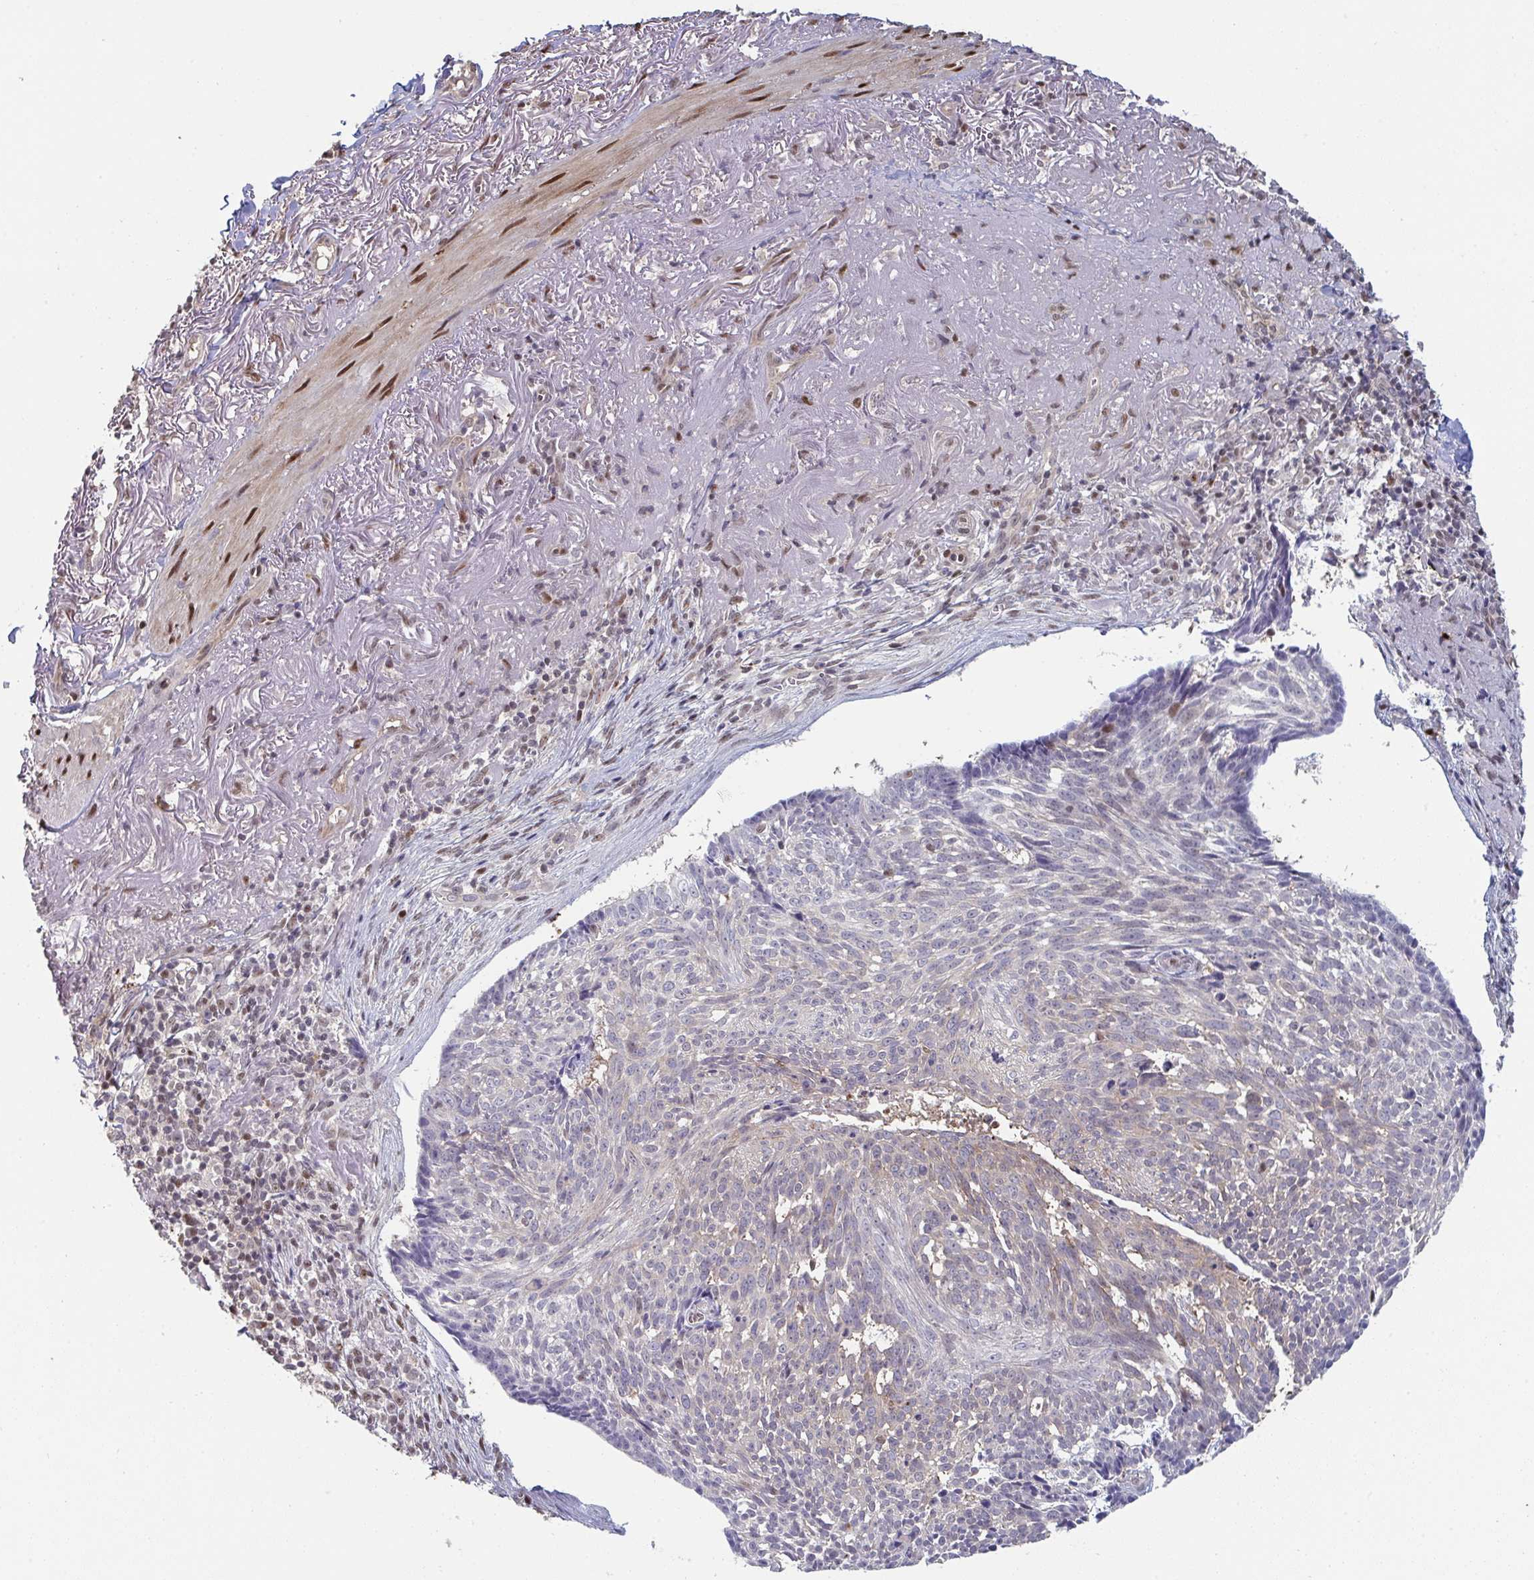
{"staining": {"intensity": "weak", "quantity": "<25%", "location": "cytoplasmic/membranous"}, "tissue": "skin cancer", "cell_type": "Tumor cells", "image_type": "cancer", "snomed": [{"axis": "morphology", "description": "Basal cell carcinoma"}, {"axis": "topography", "description": "Skin"}, {"axis": "topography", "description": "Skin of face"}], "caption": "Skin cancer (basal cell carcinoma) stained for a protein using IHC exhibits no expression tumor cells.", "gene": "ACD", "patient": {"sex": "female", "age": 95}}